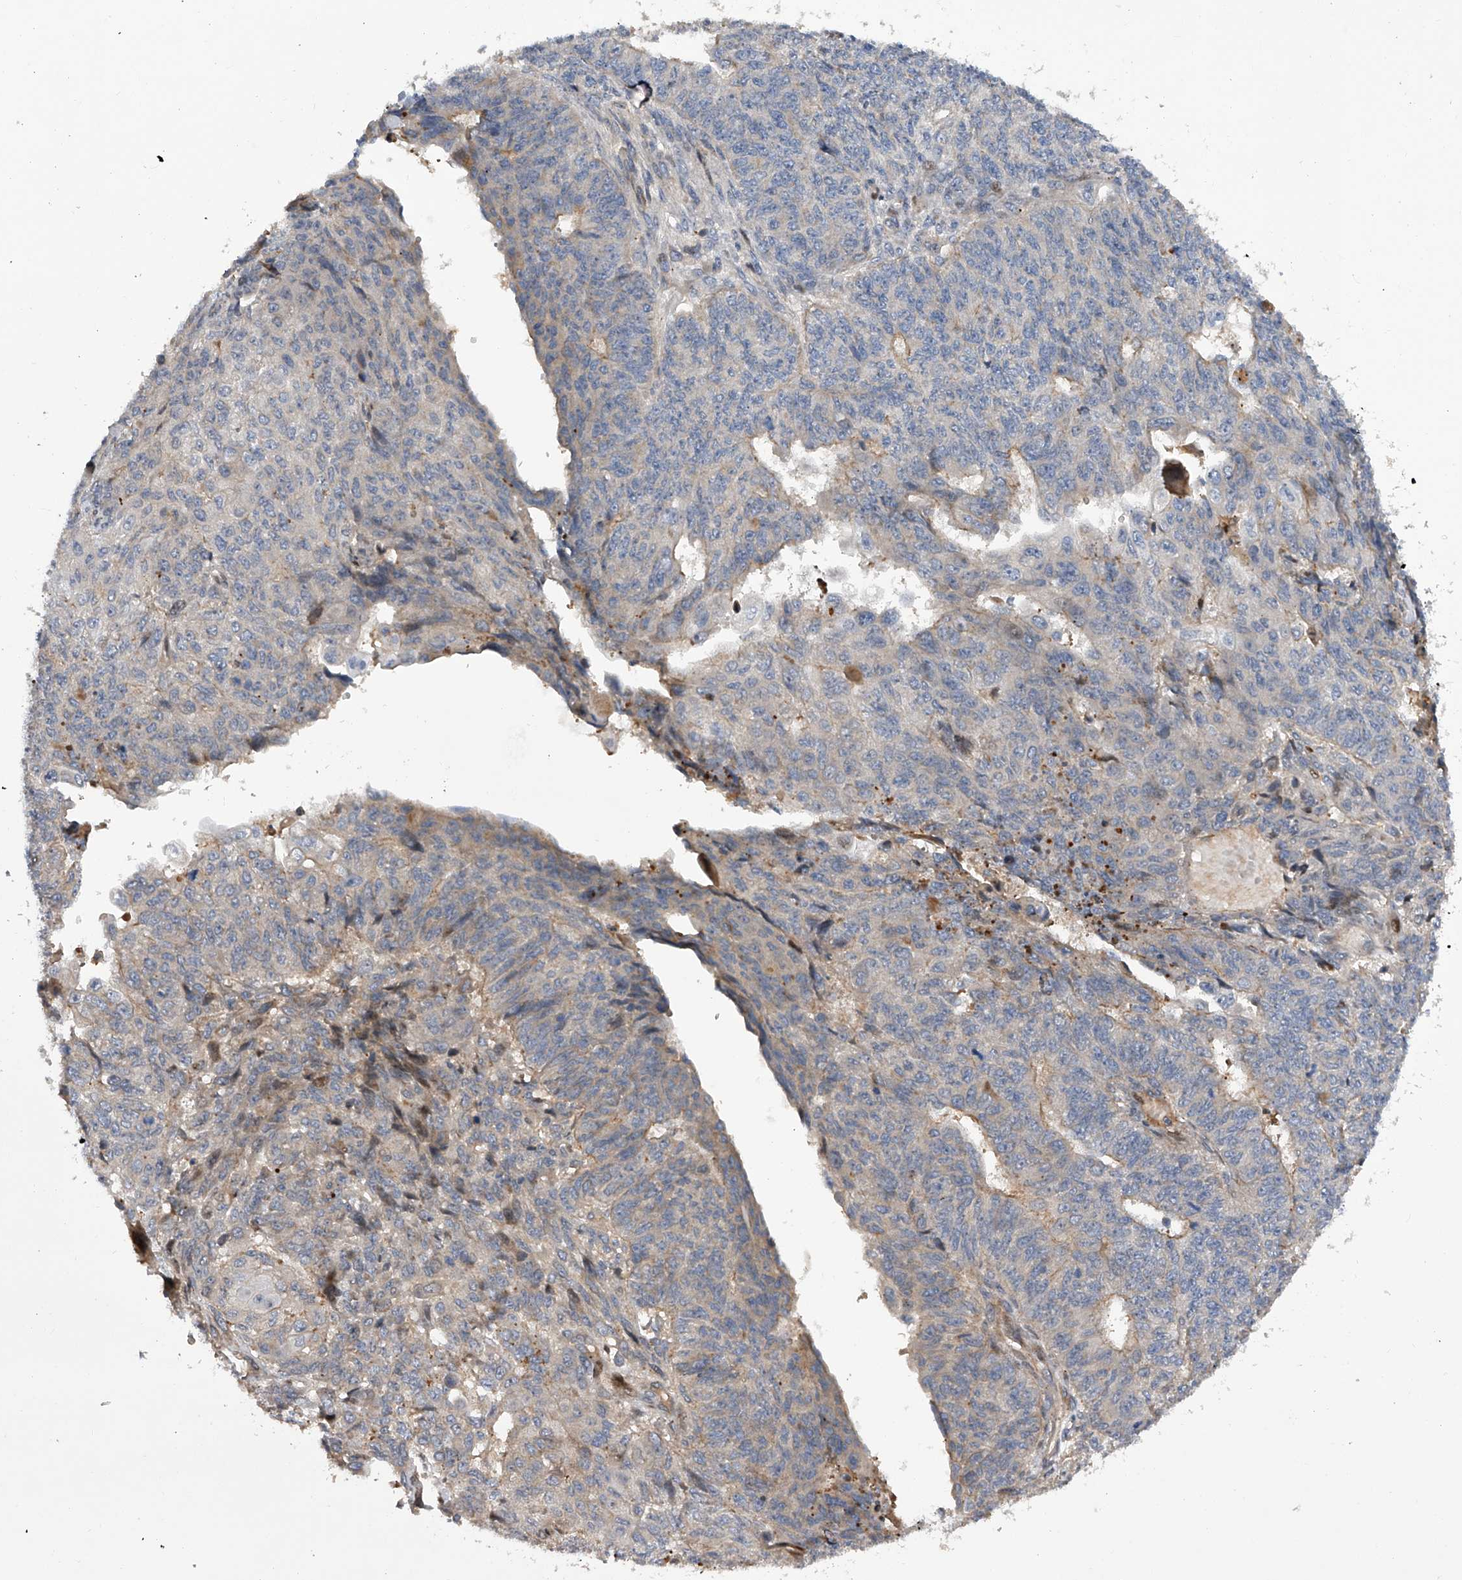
{"staining": {"intensity": "weak", "quantity": "<25%", "location": "cytoplasmic/membranous"}, "tissue": "endometrial cancer", "cell_type": "Tumor cells", "image_type": "cancer", "snomed": [{"axis": "morphology", "description": "Adenocarcinoma, NOS"}, {"axis": "topography", "description": "Endometrium"}], "caption": "The histopathology image exhibits no significant expression in tumor cells of endometrial adenocarcinoma.", "gene": "PDSS2", "patient": {"sex": "female", "age": 32}}